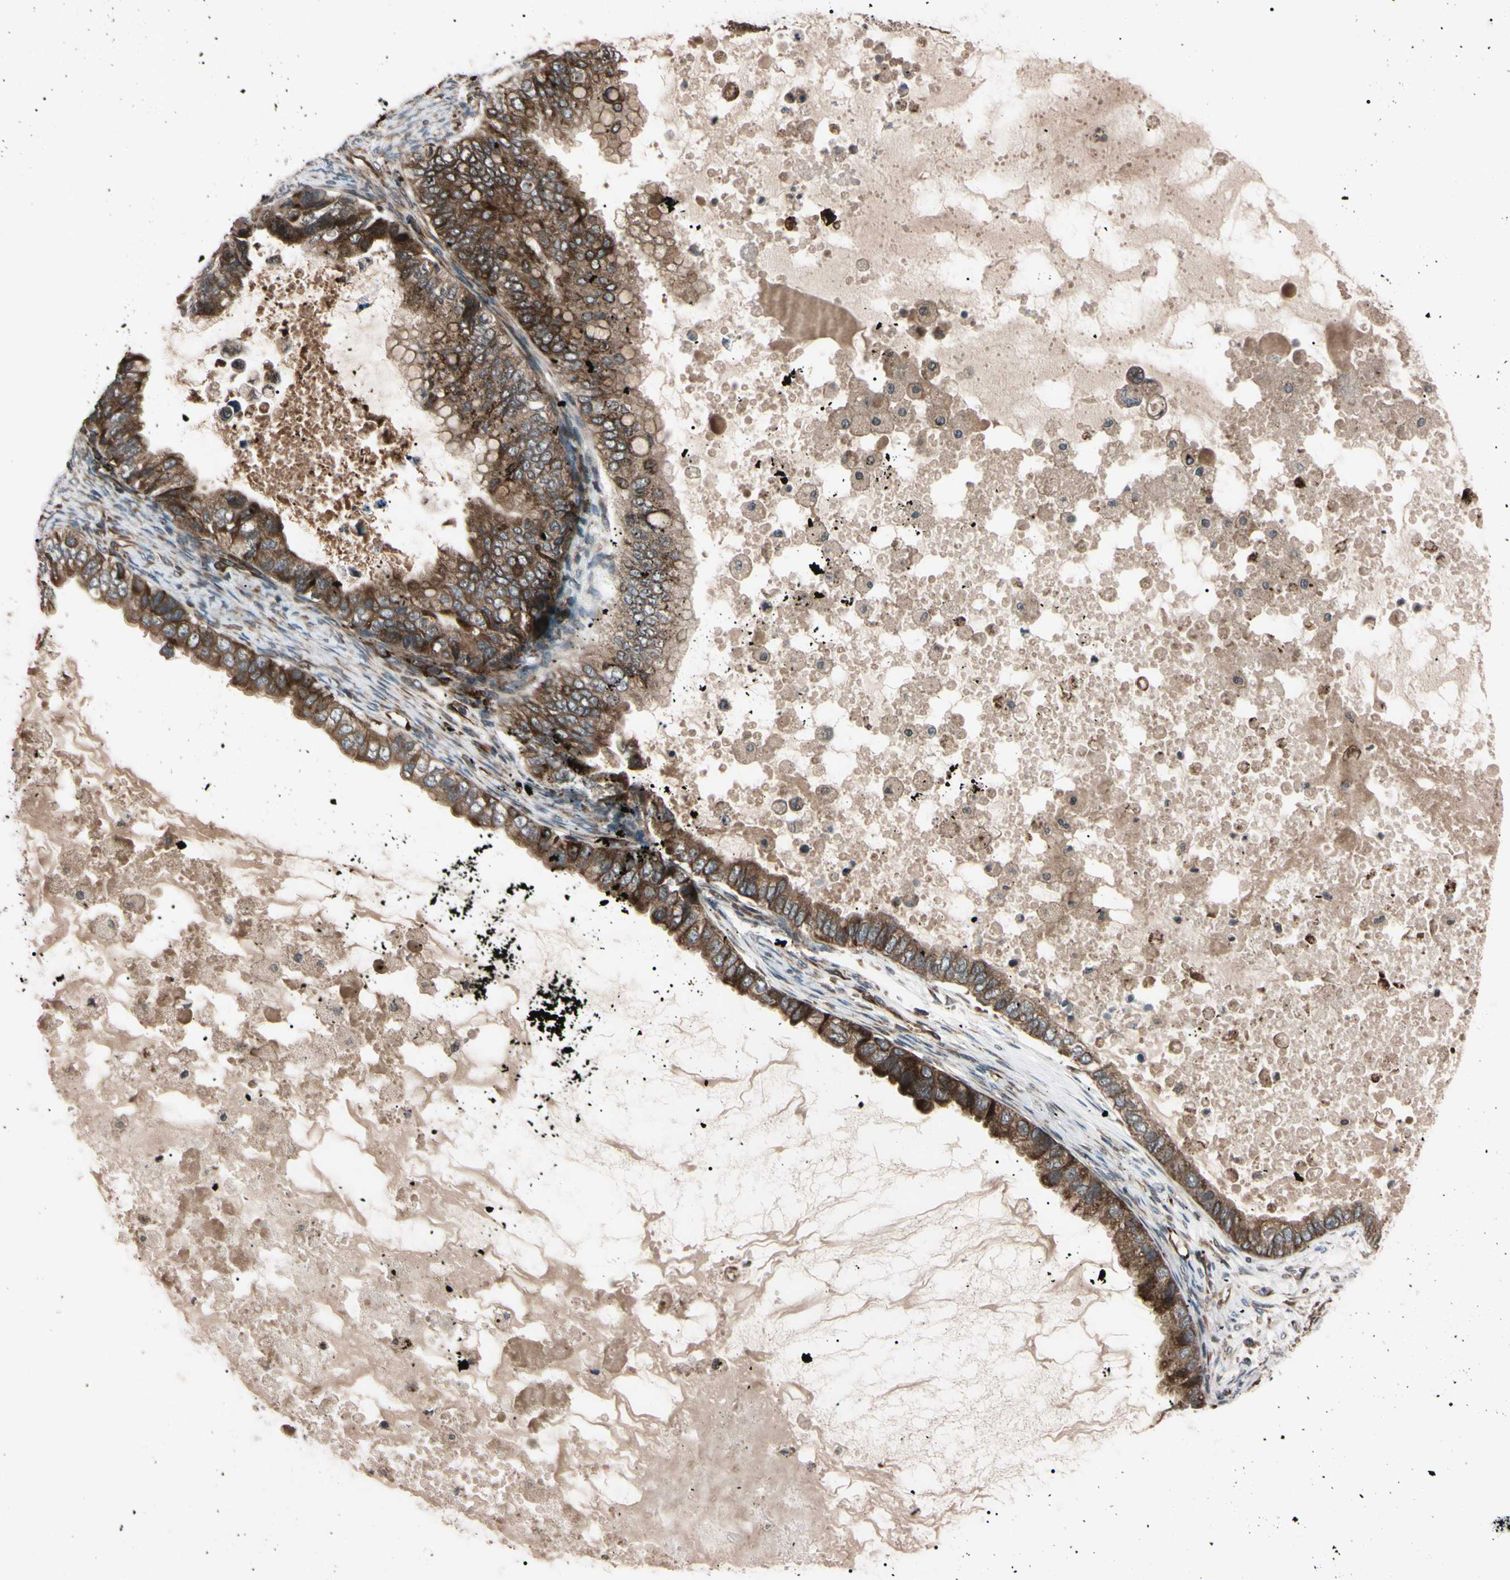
{"staining": {"intensity": "strong", "quantity": ">75%", "location": "cytoplasmic/membranous"}, "tissue": "ovarian cancer", "cell_type": "Tumor cells", "image_type": "cancer", "snomed": [{"axis": "morphology", "description": "Cystadenocarcinoma, mucinous, NOS"}, {"axis": "topography", "description": "Ovary"}], "caption": "Protein expression analysis of mucinous cystadenocarcinoma (ovarian) shows strong cytoplasmic/membranous expression in approximately >75% of tumor cells.", "gene": "GUCY1B1", "patient": {"sex": "female", "age": 80}}